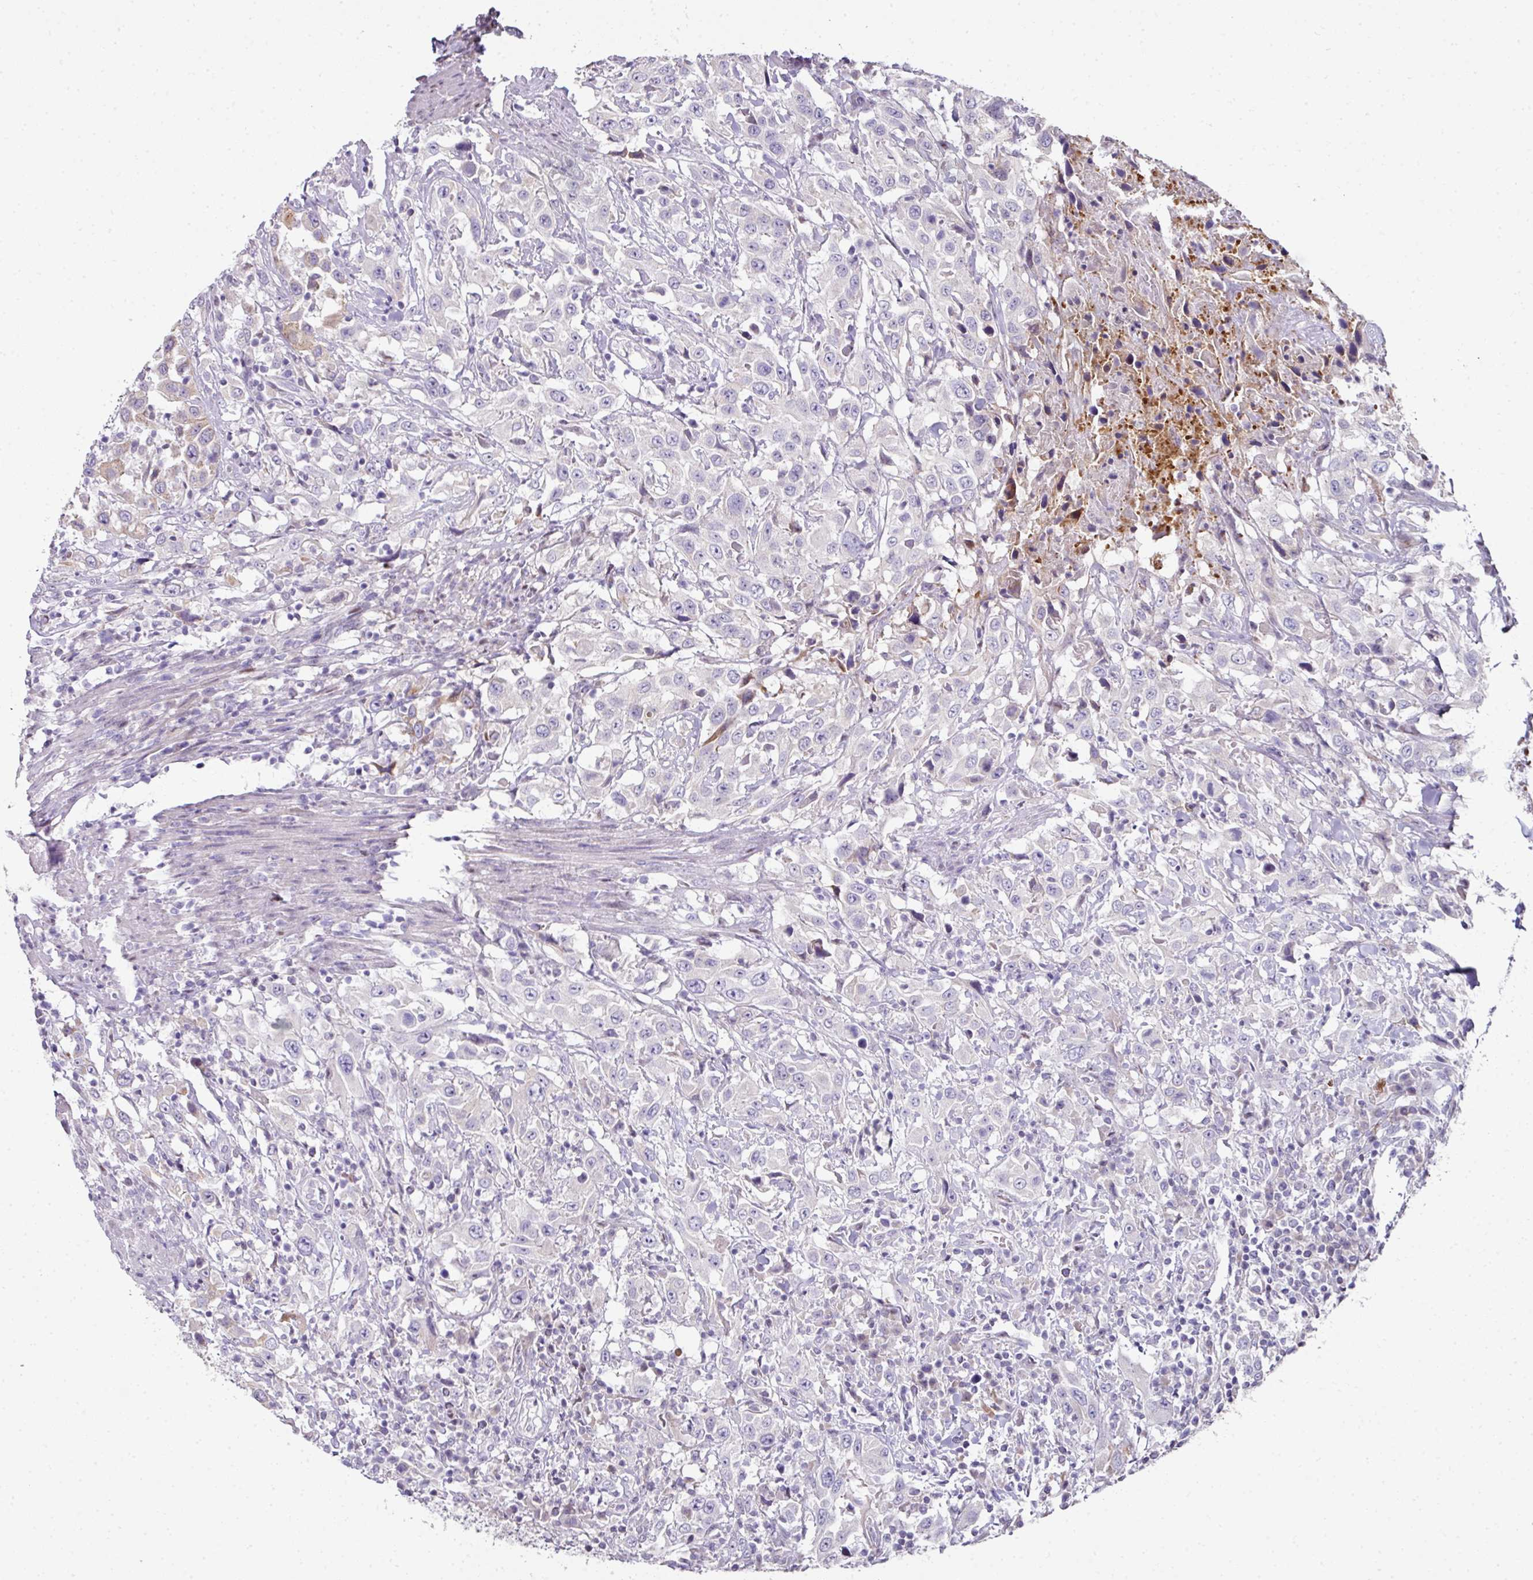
{"staining": {"intensity": "negative", "quantity": "none", "location": "none"}, "tissue": "urothelial cancer", "cell_type": "Tumor cells", "image_type": "cancer", "snomed": [{"axis": "morphology", "description": "Urothelial carcinoma, High grade"}, {"axis": "topography", "description": "Urinary bladder"}], "caption": "The micrograph displays no significant expression in tumor cells of urothelial carcinoma (high-grade). The staining was performed using DAB (3,3'-diaminobenzidine) to visualize the protein expression in brown, while the nuclei were stained in blue with hematoxylin (Magnification: 20x).", "gene": "ANKRD18A", "patient": {"sex": "male", "age": 61}}